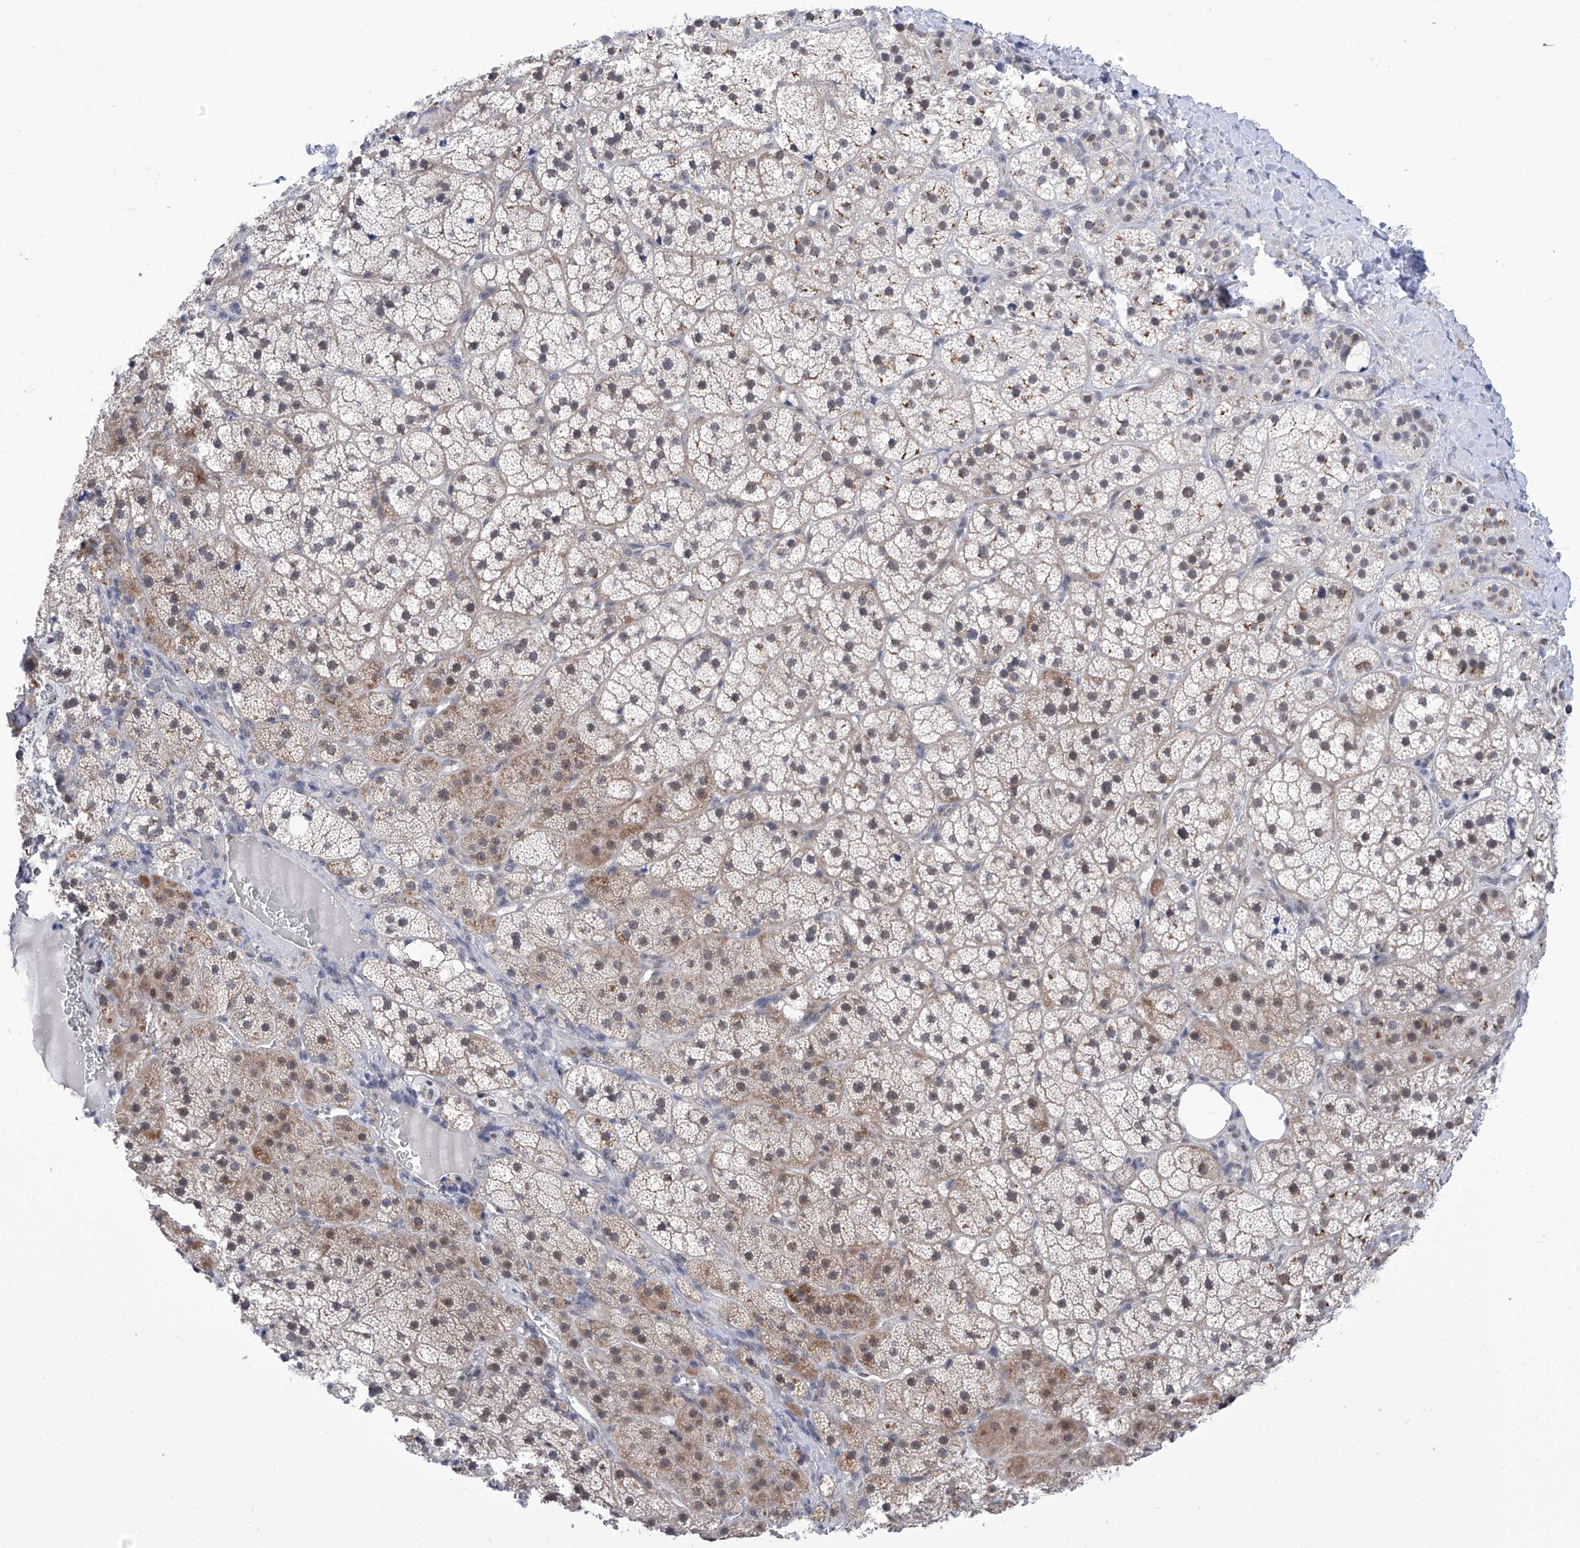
{"staining": {"intensity": "weak", "quantity": "25%-75%", "location": "cytoplasmic/membranous,nuclear"}, "tissue": "adrenal gland", "cell_type": "Glandular cells", "image_type": "normal", "snomed": [{"axis": "morphology", "description": "Normal tissue, NOS"}, {"axis": "topography", "description": "Adrenal gland"}], "caption": "This micrograph reveals IHC staining of benign human adrenal gland, with low weak cytoplasmic/membranous,nuclear staining in approximately 25%-75% of glandular cells.", "gene": "SART1", "patient": {"sex": "female", "age": 44}}